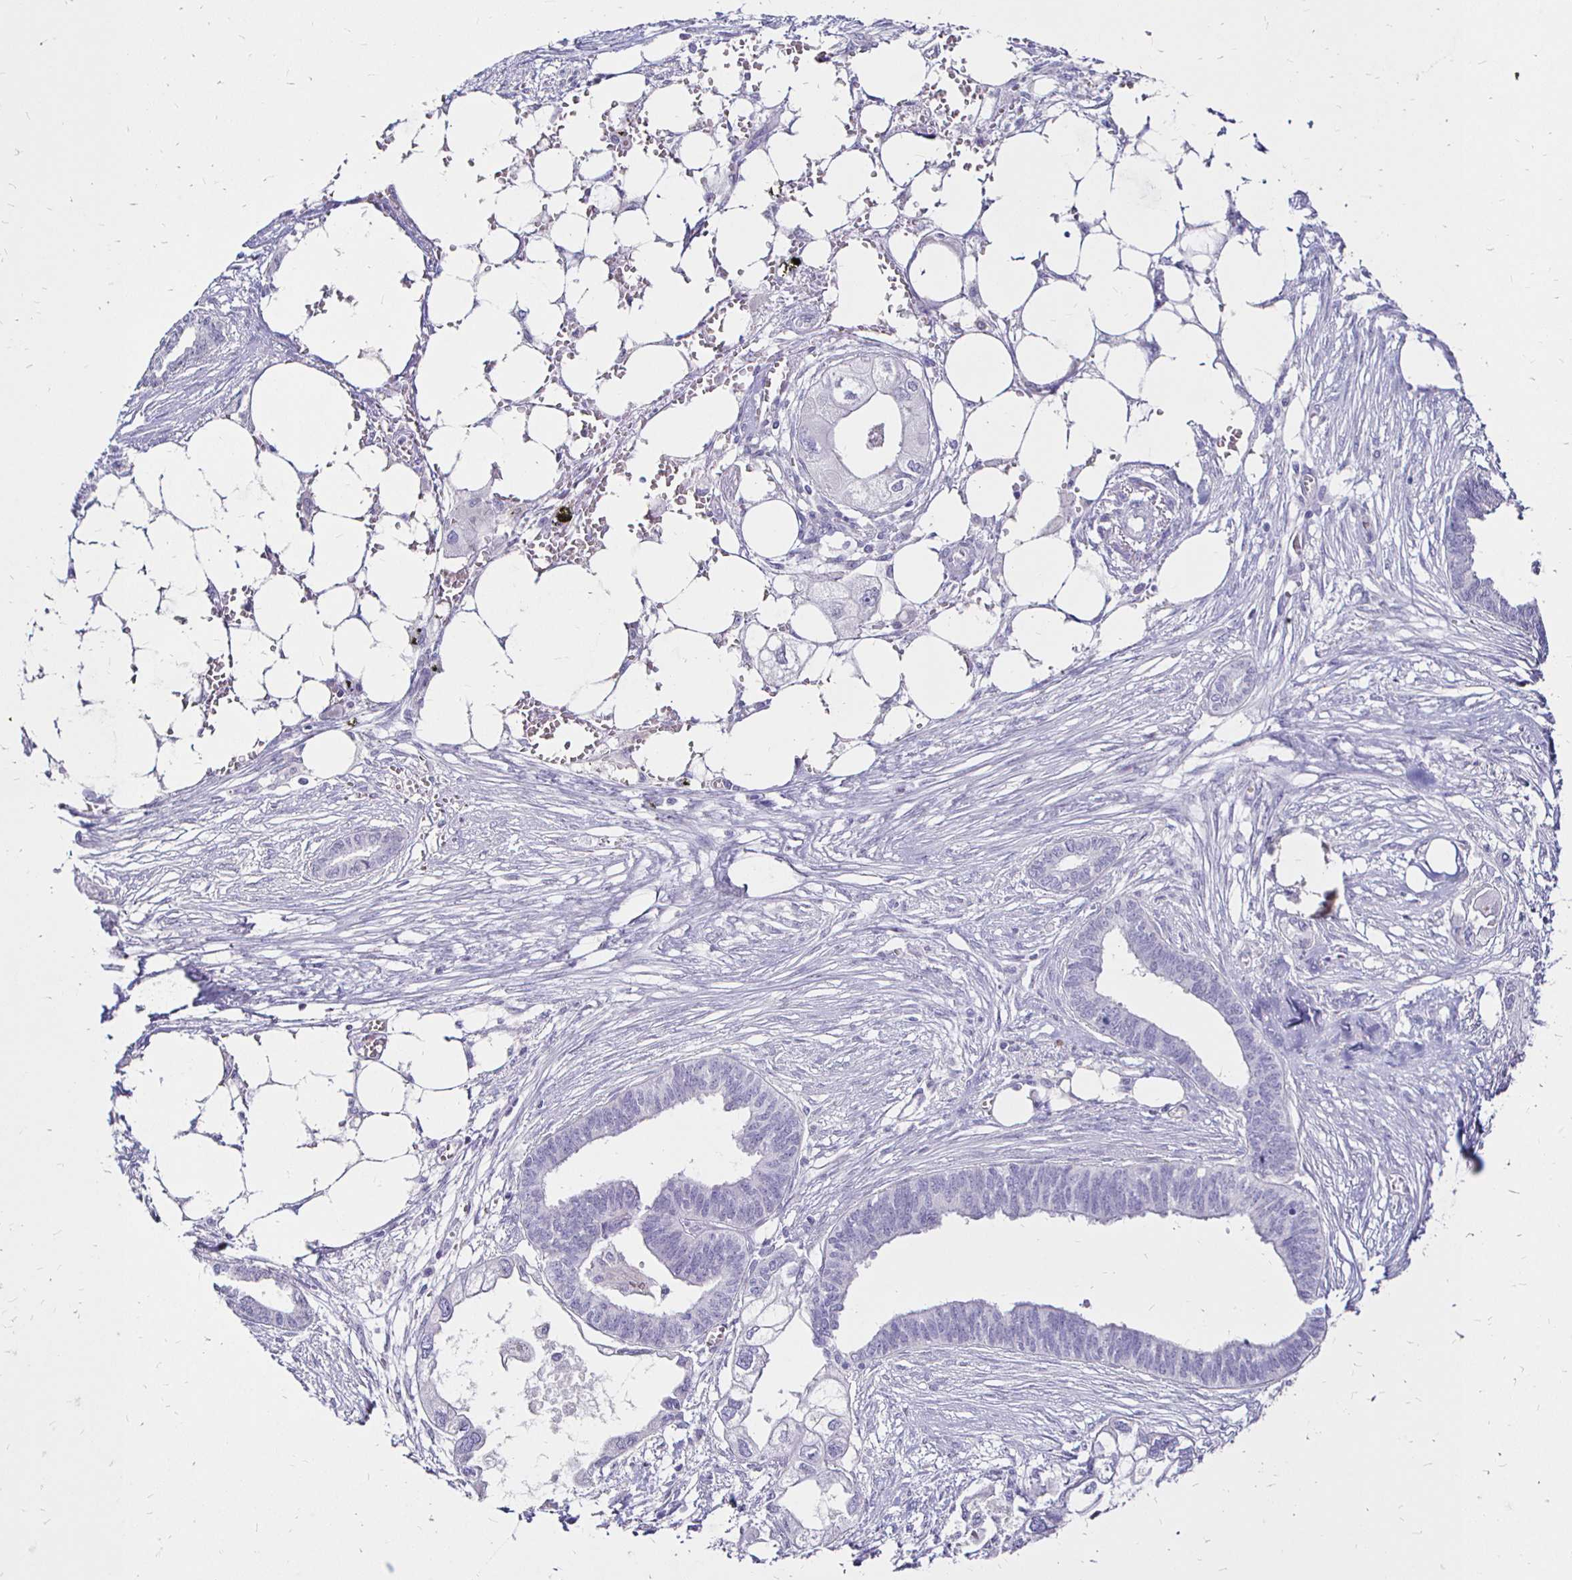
{"staining": {"intensity": "negative", "quantity": "none", "location": "none"}, "tissue": "endometrial cancer", "cell_type": "Tumor cells", "image_type": "cancer", "snomed": [{"axis": "morphology", "description": "Adenocarcinoma, NOS"}, {"axis": "morphology", "description": "Adenocarcinoma, metastatic, NOS"}, {"axis": "topography", "description": "Adipose tissue"}, {"axis": "topography", "description": "Endometrium"}], "caption": "Immunohistochemical staining of endometrial metastatic adenocarcinoma exhibits no significant expression in tumor cells.", "gene": "IRGC", "patient": {"sex": "female", "age": 67}}